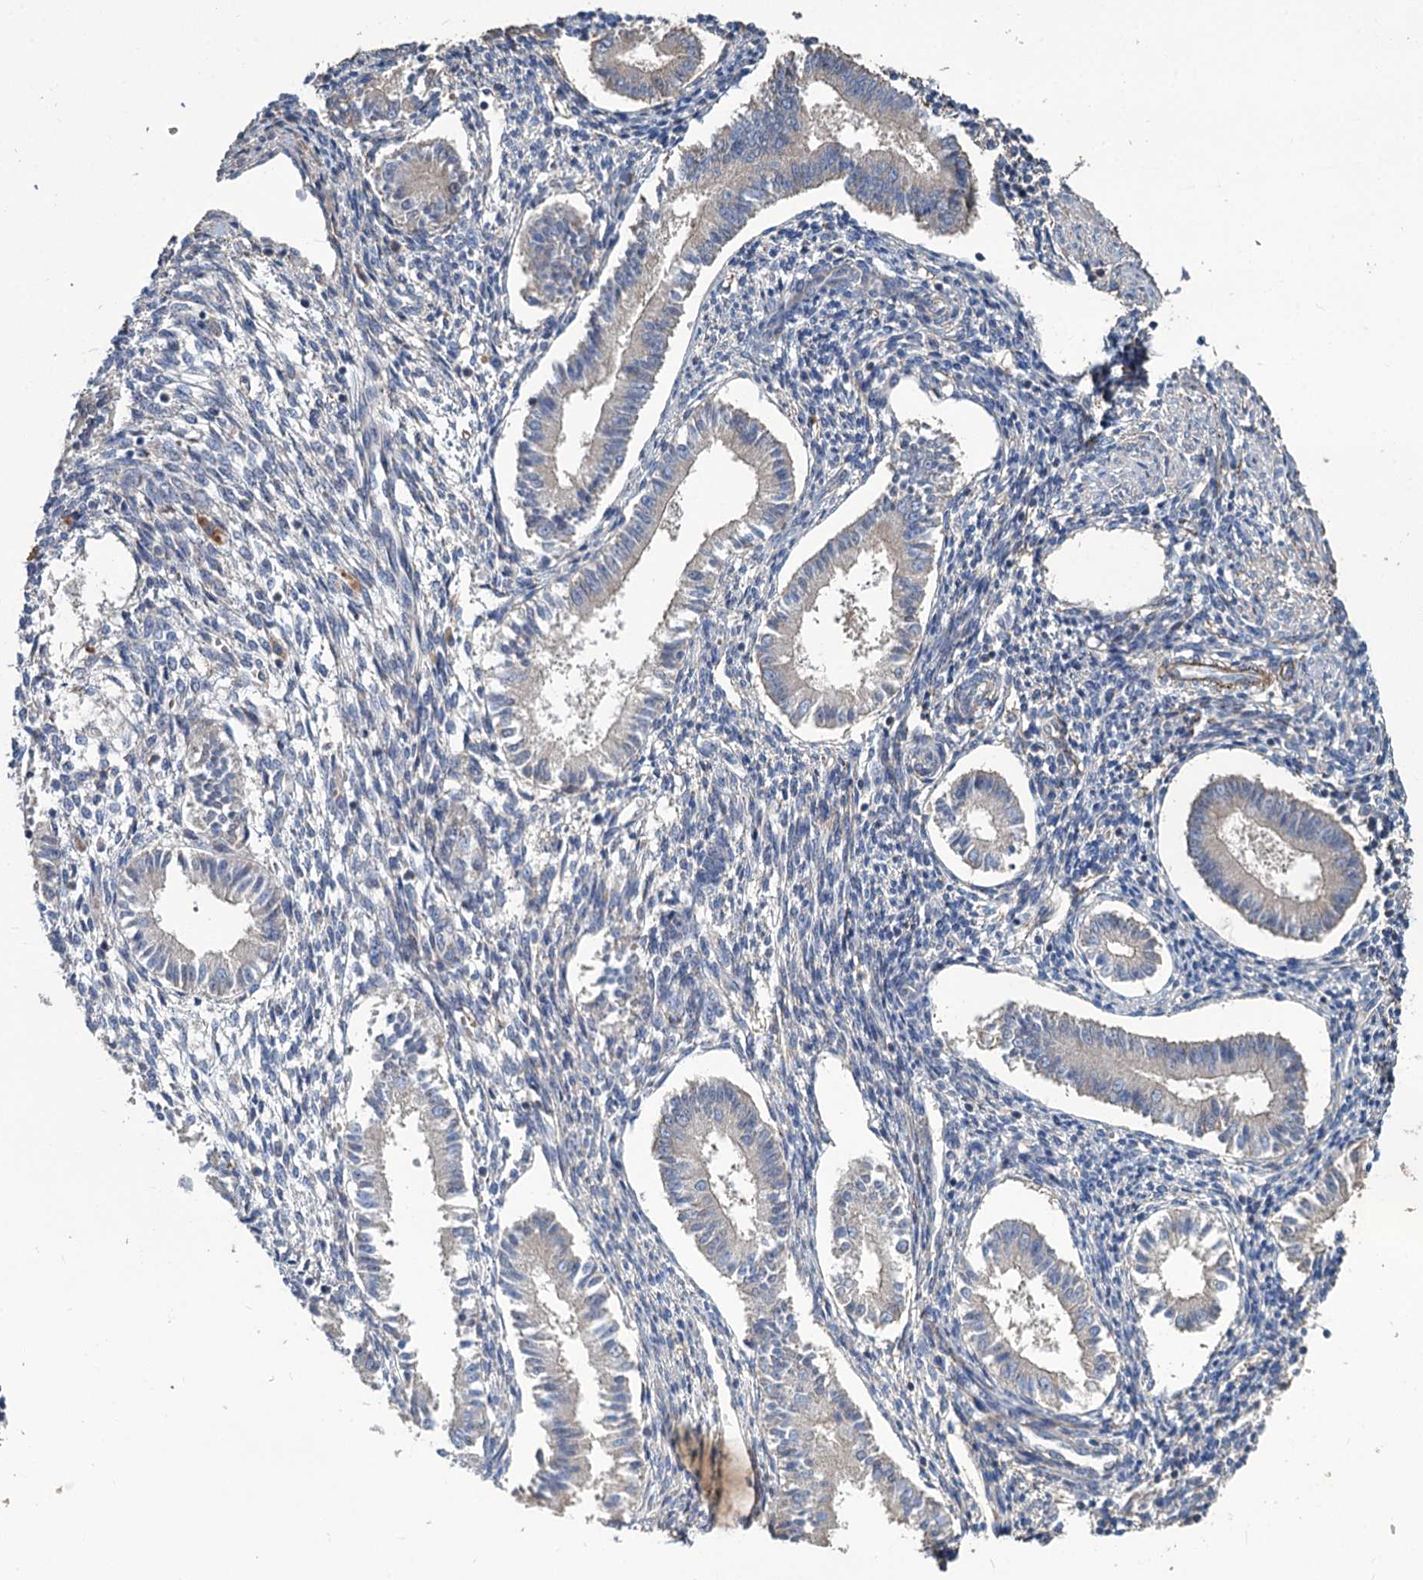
{"staining": {"intensity": "negative", "quantity": "none", "location": "none"}, "tissue": "endometrium", "cell_type": "Cells in endometrial stroma", "image_type": "normal", "snomed": [{"axis": "morphology", "description": "Normal tissue, NOS"}, {"axis": "topography", "description": "Uterus"}, {"axis": "topography", "description": "Endometrium"}], "caption": "Protein analysis of unremarkable endometrium demonstrates no significant expression in cells in endometrial stroma. (Immunohistochemistry, brightfield microscopy, high magnification).", "gene": "URAD", "patient": {"sex": "female", "age": 48}}